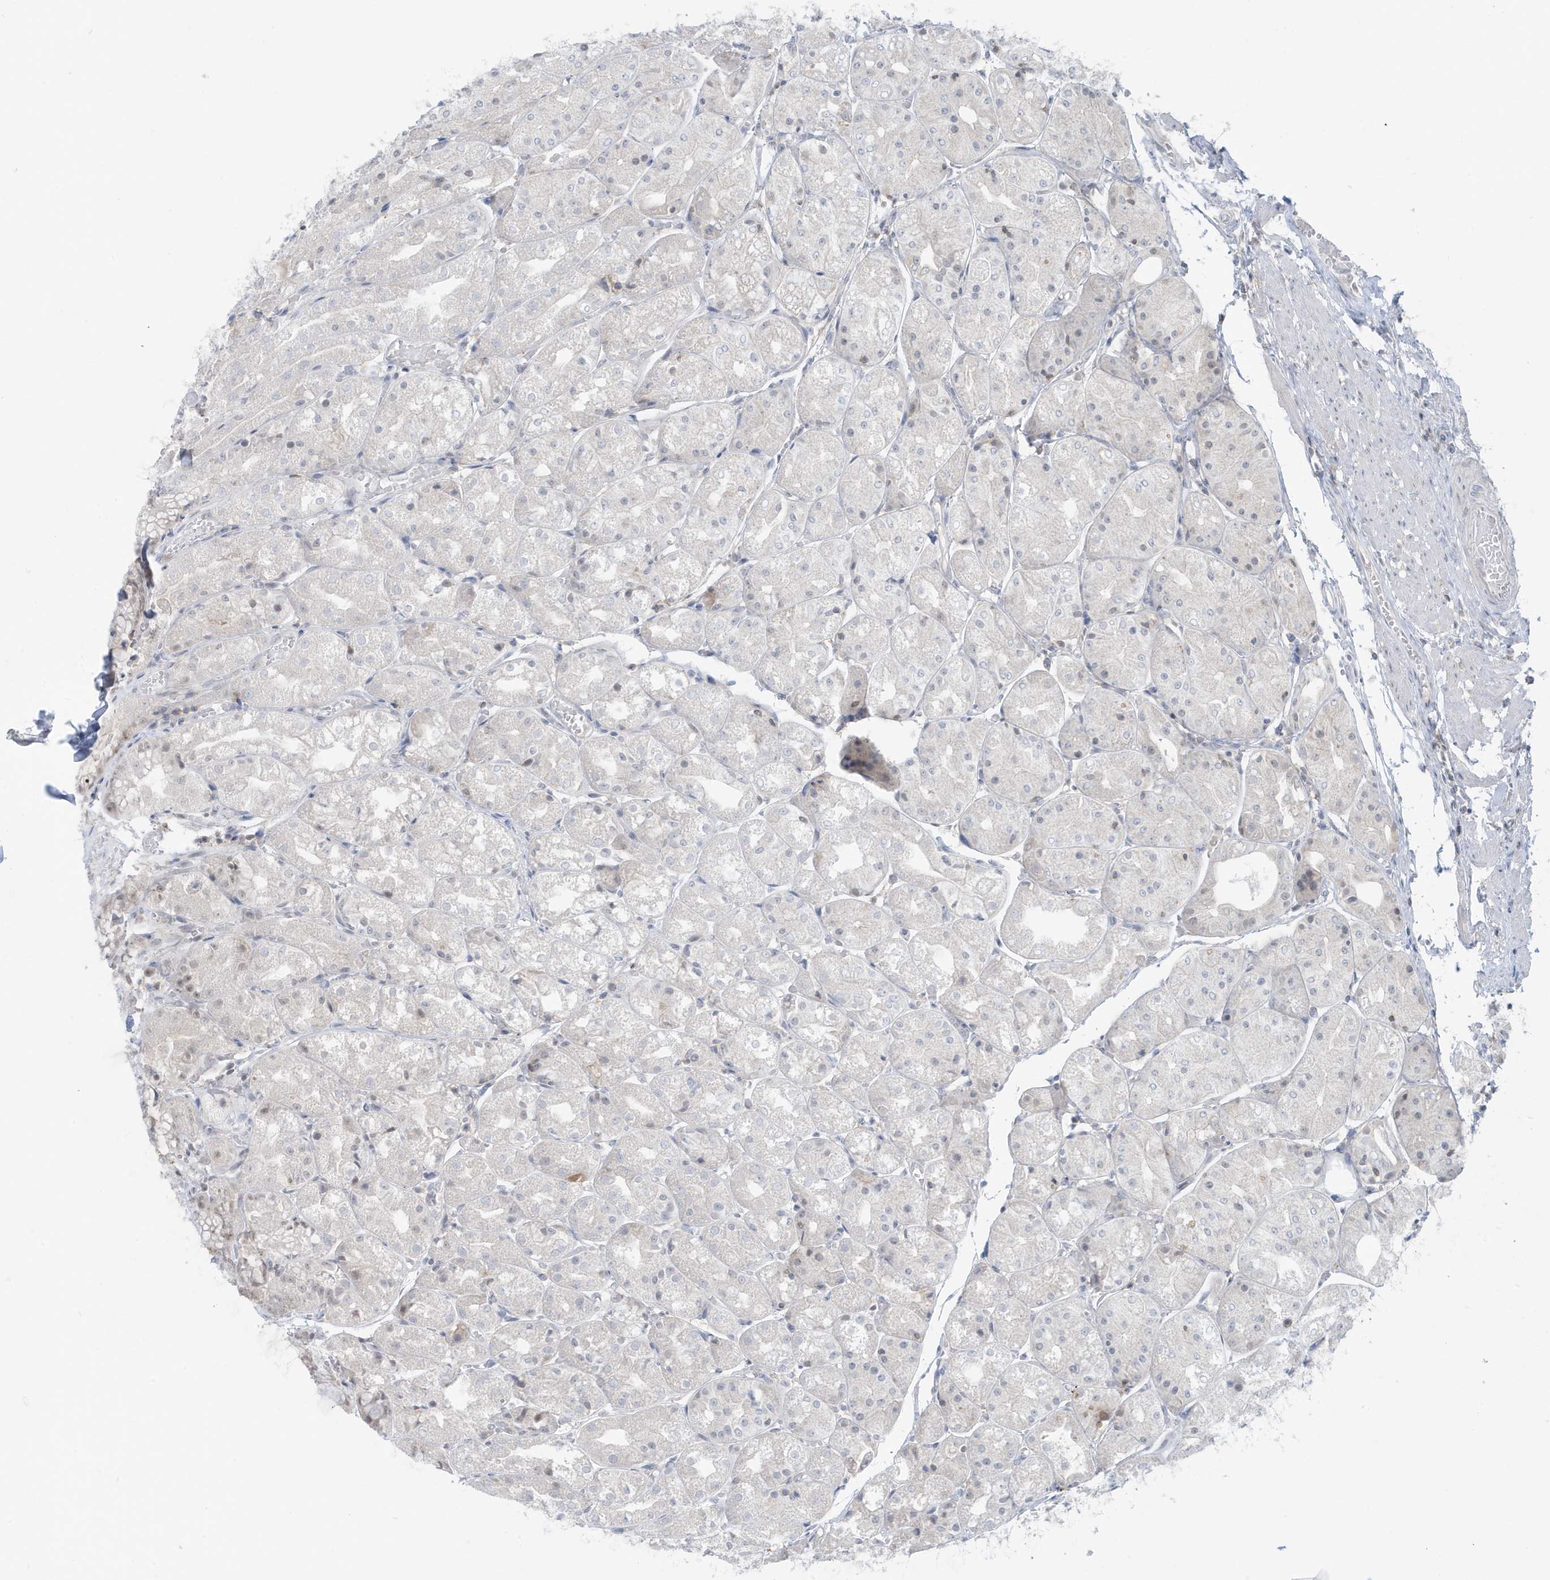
{"staining": {"intensity": "negative", "quantity": "none", "location": "none"}, "tissue": "stomach", "cell_type": "Glandular cells", "image_type": "normal", "snomed": [{"axis": "morphology", "description": "Normal tissue, NOS"}, {"axis": "topography", "description": "Stomach, upper"}], "caption": "Normal stomach was stained to show a protein in brown. There is no significant staining in glandular cells. Brightfield microscopy of IHC stained with DAB (brown) and hematoxylin (blue), captured at high magnification.", "gene": "OGA", "patient": {"sex": "male", "age": 72}}